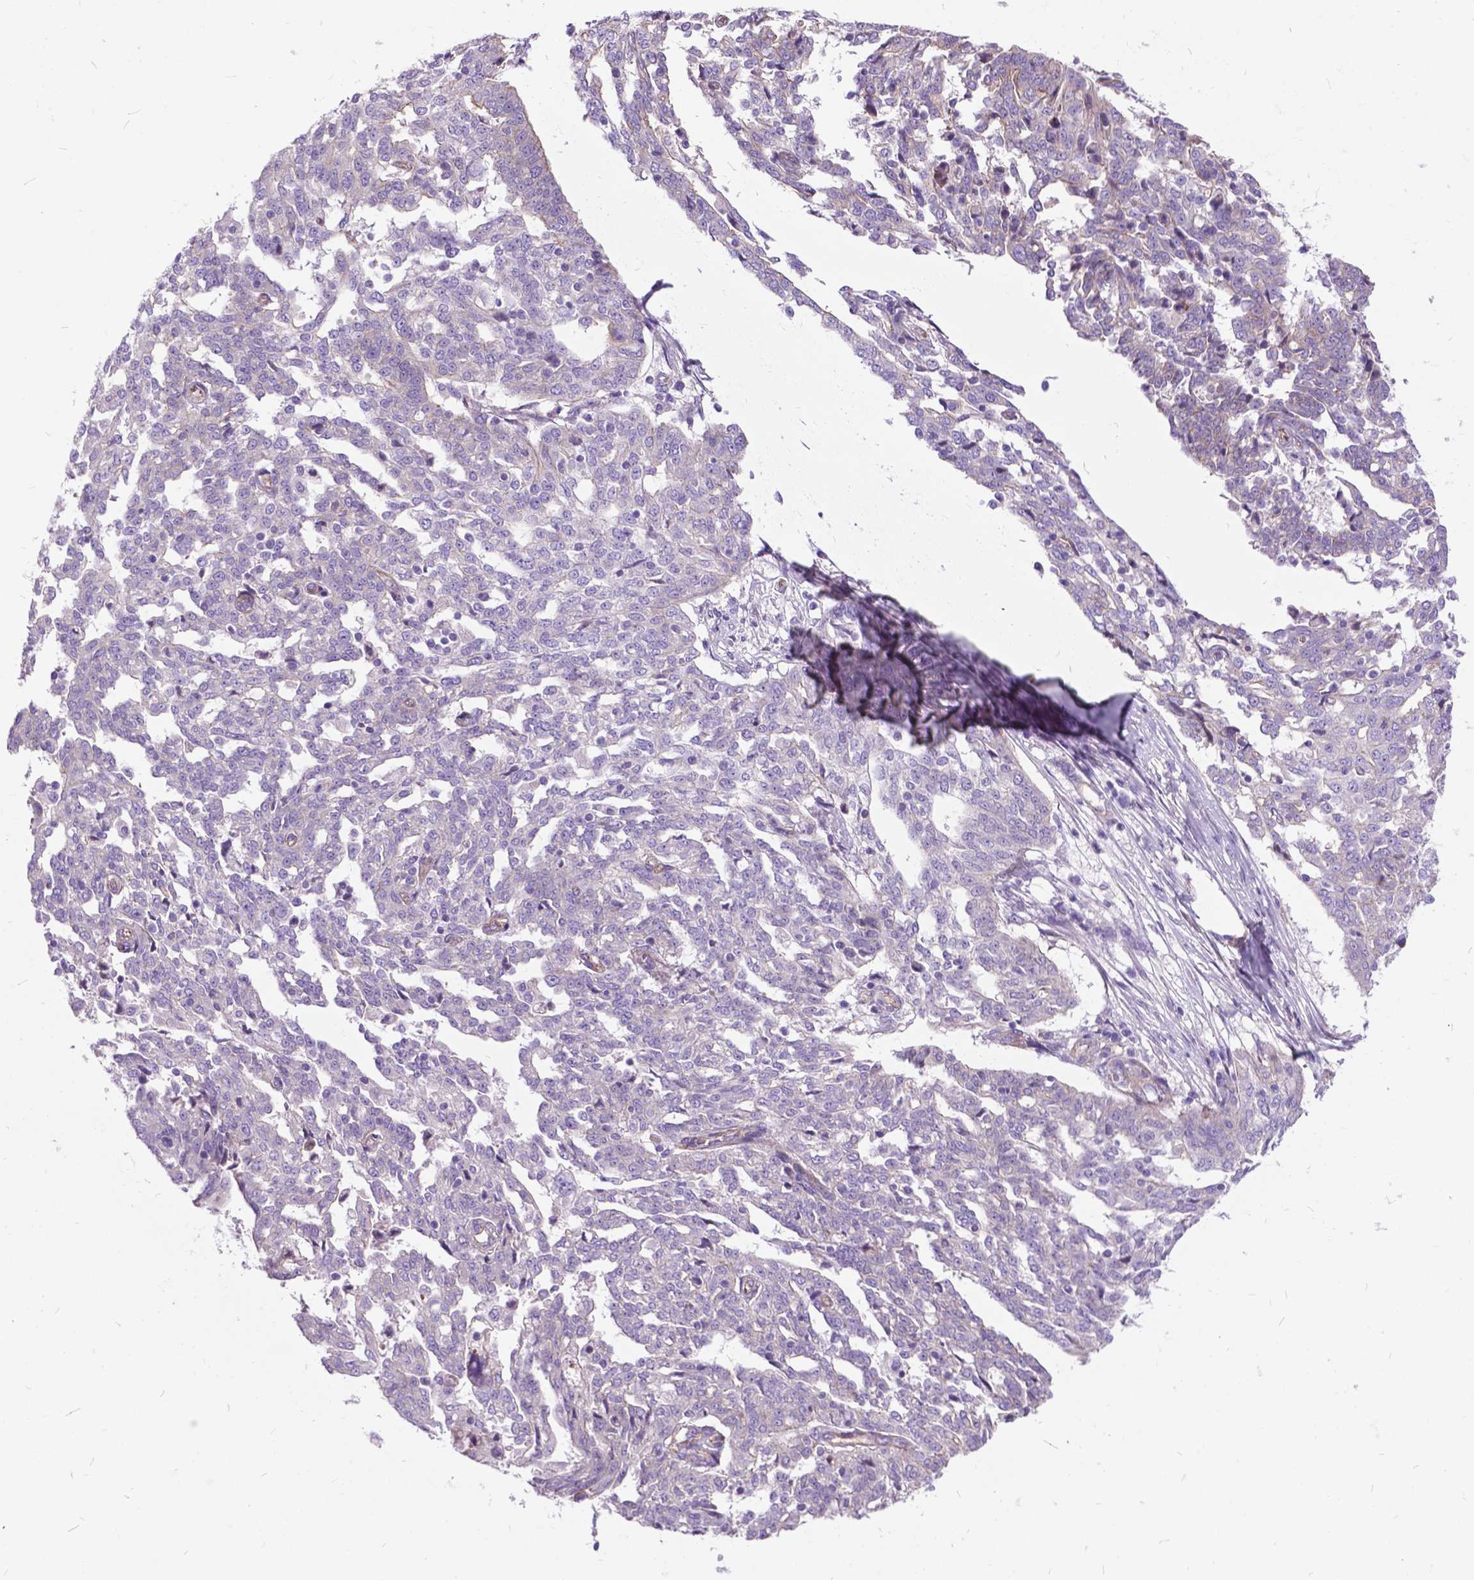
{"staining": {"intensity": "negative", "quantity": "none", "location": "none"}, "tissue": "ovarian cancer", "cell_type": "Tumor cells", "image_type": "cancer", "snomed": [{"axis": "morphology", "description": "Cystadenocarcinoma, serous, NOS"}, {"axis": "topography", "description": "Ovary"}], "caption": "This is an immunohistochemistry (IHC) photomicrograph of serous cystadenocarcinoma (ovarian). There is no positivity in tumor cells.", "gene": "FLT4", "patient": {"sex": "female", "age": 67}}